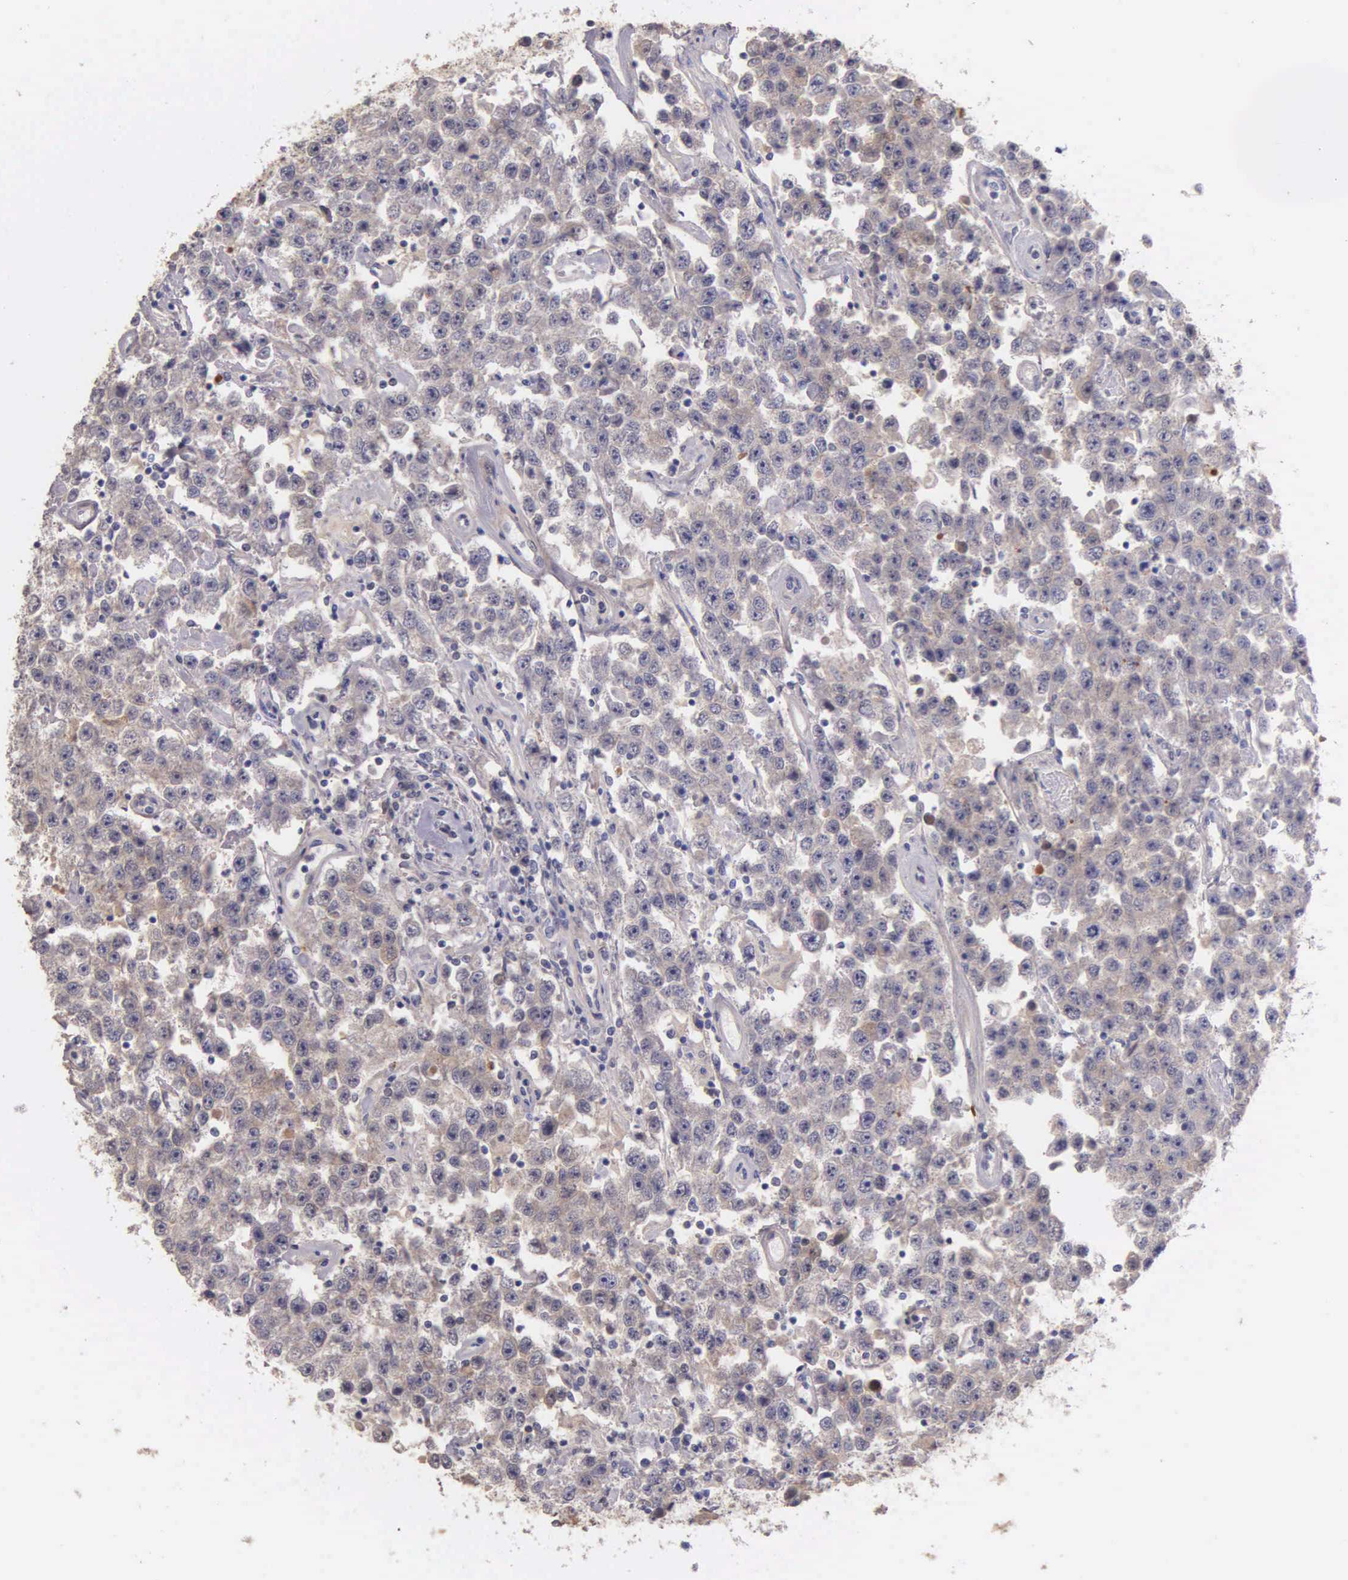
{"staining": {"intensity": "moderate", "quantity": "<25%", "location": "cytoplasmic/membranous"}, "tissue": "testis cancer", "cell_type": "Tumor cells", "image_type": "cancer", "snomed": [{"axis": "morphology", "description": "Seminoma, NOS"}, {"axis": "topography", "description": "Testis"}], "caption": "DAB (3,3'-diaminobenzidine) immunohistochemical staining of testis cancer (seminoma) reveals moderate cytoplasmic/membranous protein expression in about <25% of tumor cells.", "gene": "GSTT2", "patient": {"sex": "male", "age": 52}}